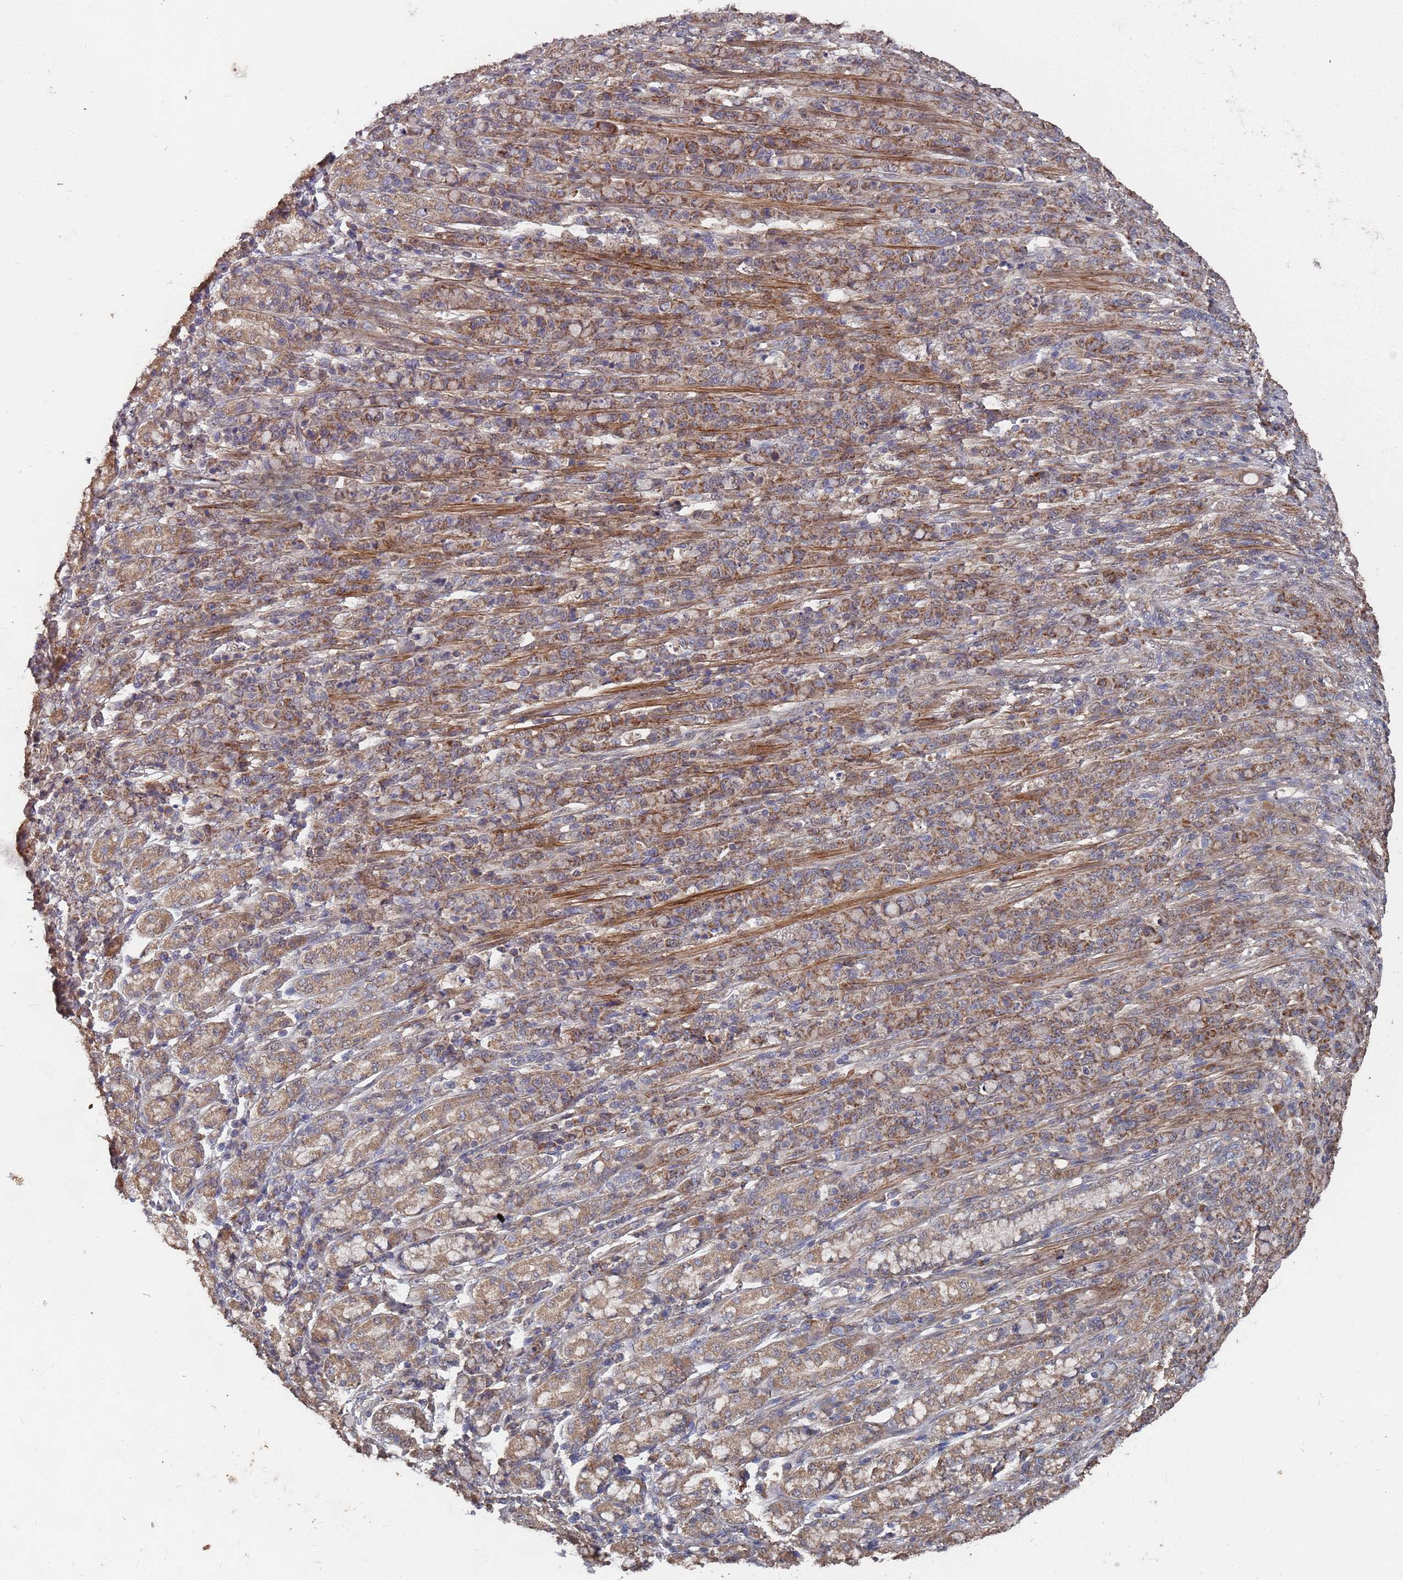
{"staining": {"intensity": "moderate", "quantity": ">75%", "location": "cytoplasmic/membranous"}, "tissue": "stomach cancer", "cell_type": "Tumor cells", "image_type": "cancer", "snomed": [{"axis": "morphology", "description": "Normal tissue, NOS"}, {"axis": "morphology", "description": "Adenocarcinoma, NOS"}, {"axis": "topography", "description": "Stomach"}], "caption": "Protein staining of stomach cancer (adenocarcinoma) tissue shows moderate cytoplasmic/membranous expression in approximately >75% of tumor cells.", "gene": "PRORP", "patient": {"sex": "female", "age": 79}}